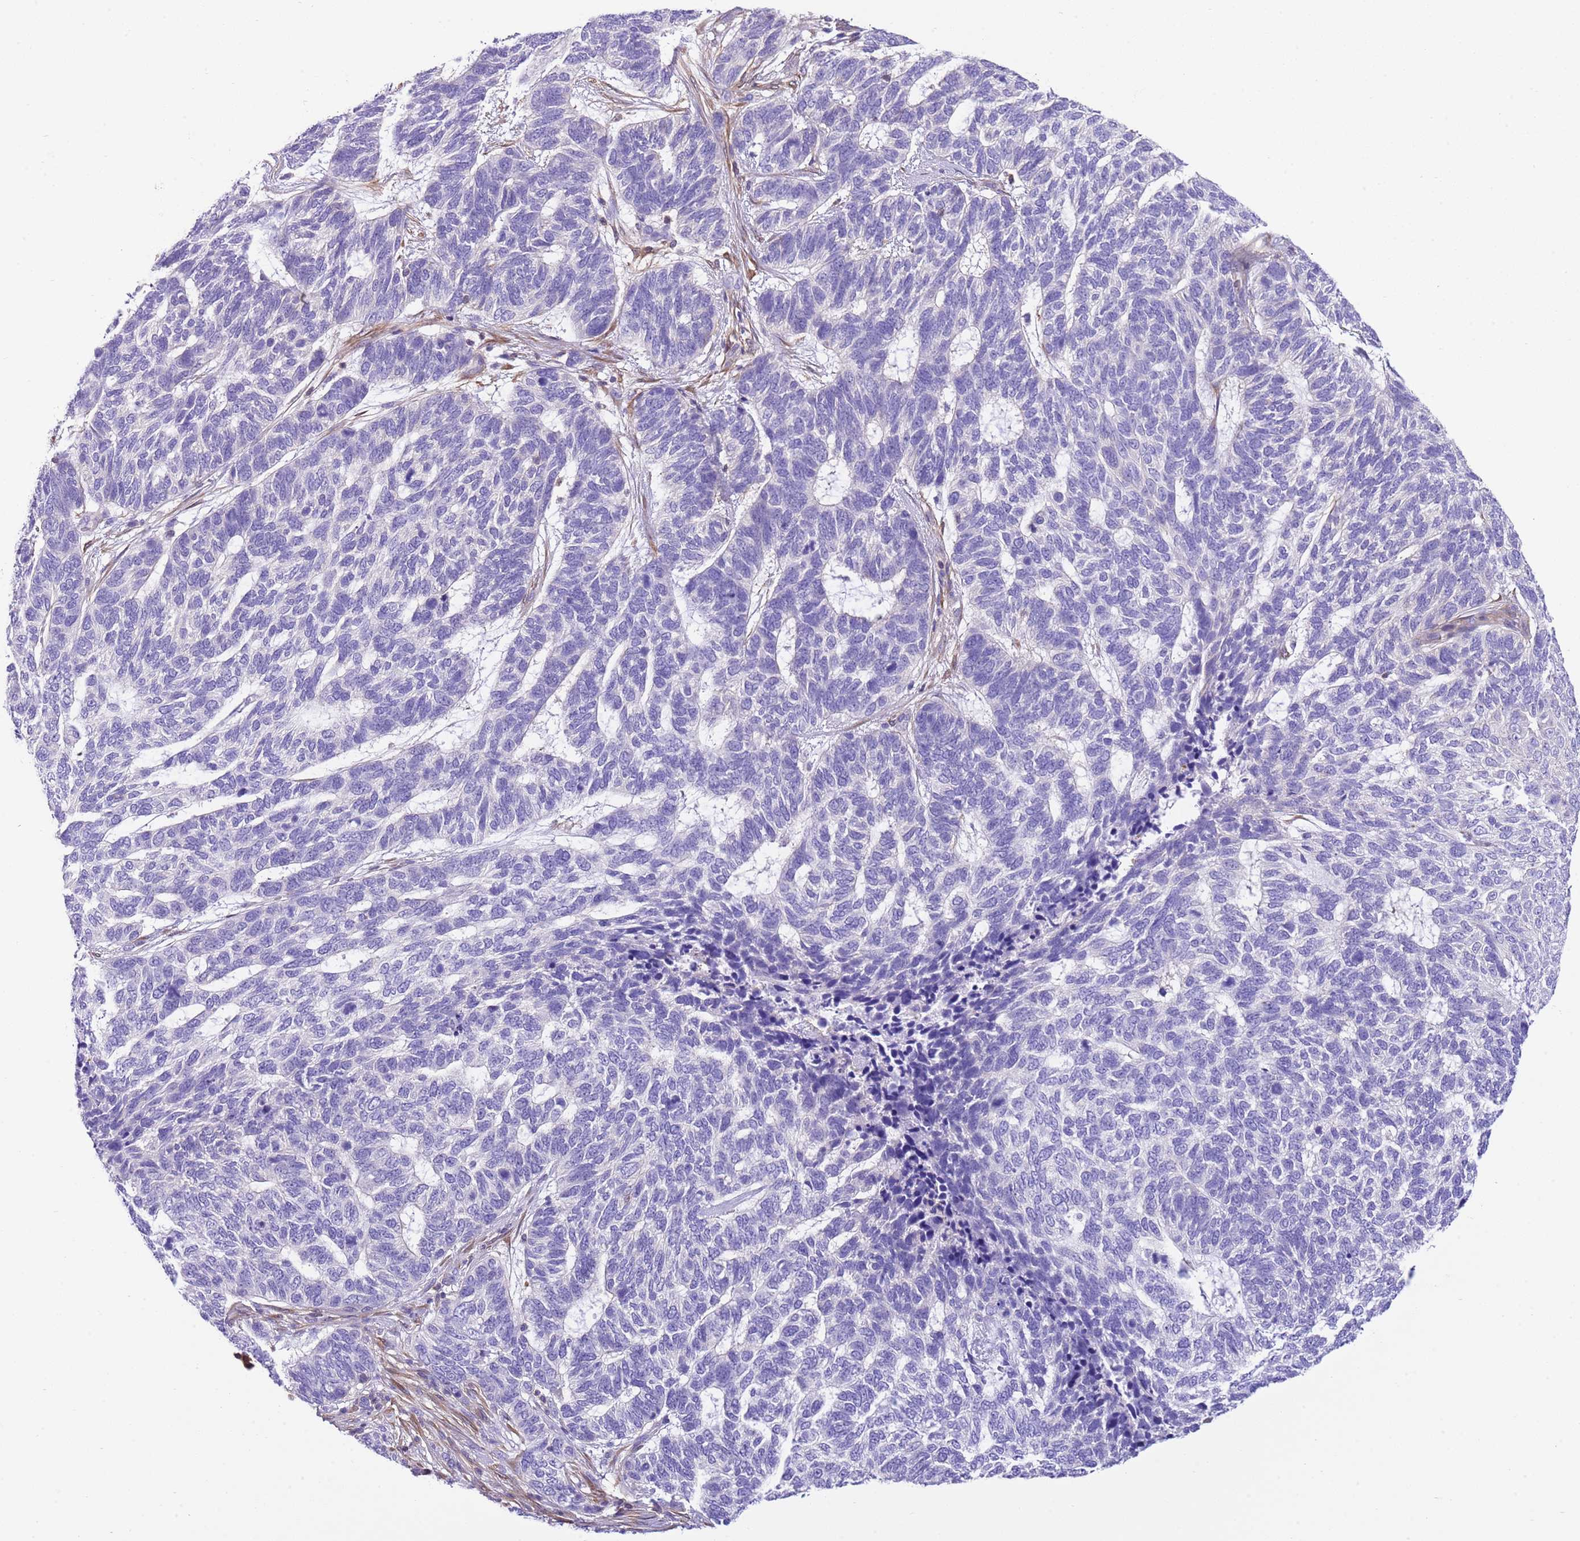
{"staining": {"intensity": "negative", "quantity": "none", "location": "none"}, "tissue": "skin cancer", "cell_type": "Tumor cells", "image_type": "cancer", "snomed": [{"axis": "morphology", "description": "Basal cell carcinoma"}, {"axis": "topography", "description": "Skin"}], "caption": "This photomicrograph is of skin cancer stained with immunohistochemistry to label a protein in brown with the nuclei are counter-stained blue. There is no staining in tumor cells.", "gene": "CNN2", "patient": {"sex": "female", "age": 65}}